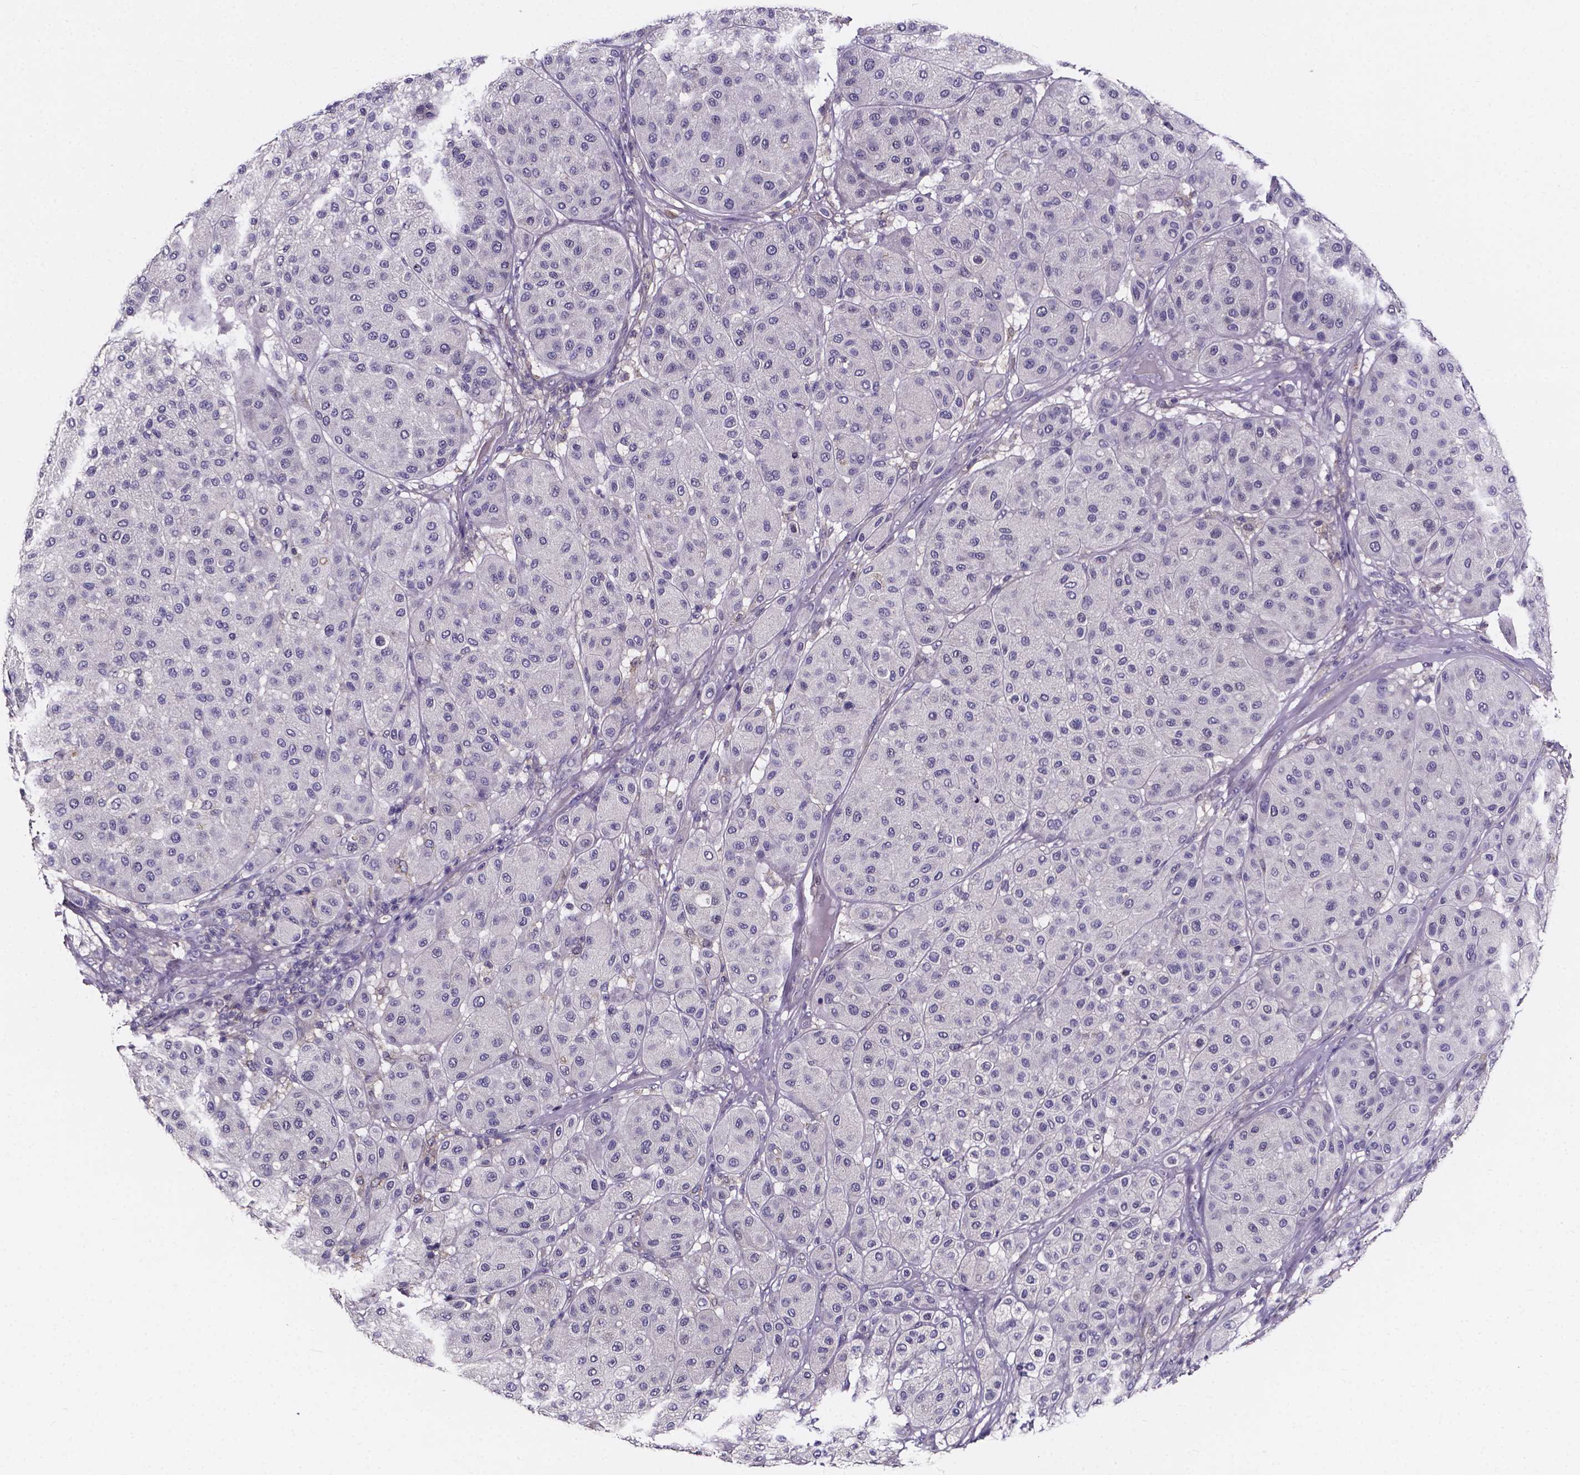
{"staining": {"intensity": "negative", "quantity": "none", "location": "none"}, "tissue": "melanoma", "cell_type": "Tumor cells", "image_type": "cancer", "snomed": [{"axis": "morphology", "description": "Malignant melanoma, Metastatic site"}, {"axis": "topography", "description": "Smooth muscle"}], "caption": "Melanoma was stained to show a protein in brown. There is no significant expression in tumor cells. (Immunohistochemistry, brightfield microscopy, high magnification).", "gene": "SPOCD1", "patient": {"sex": "male", "age": 41}}